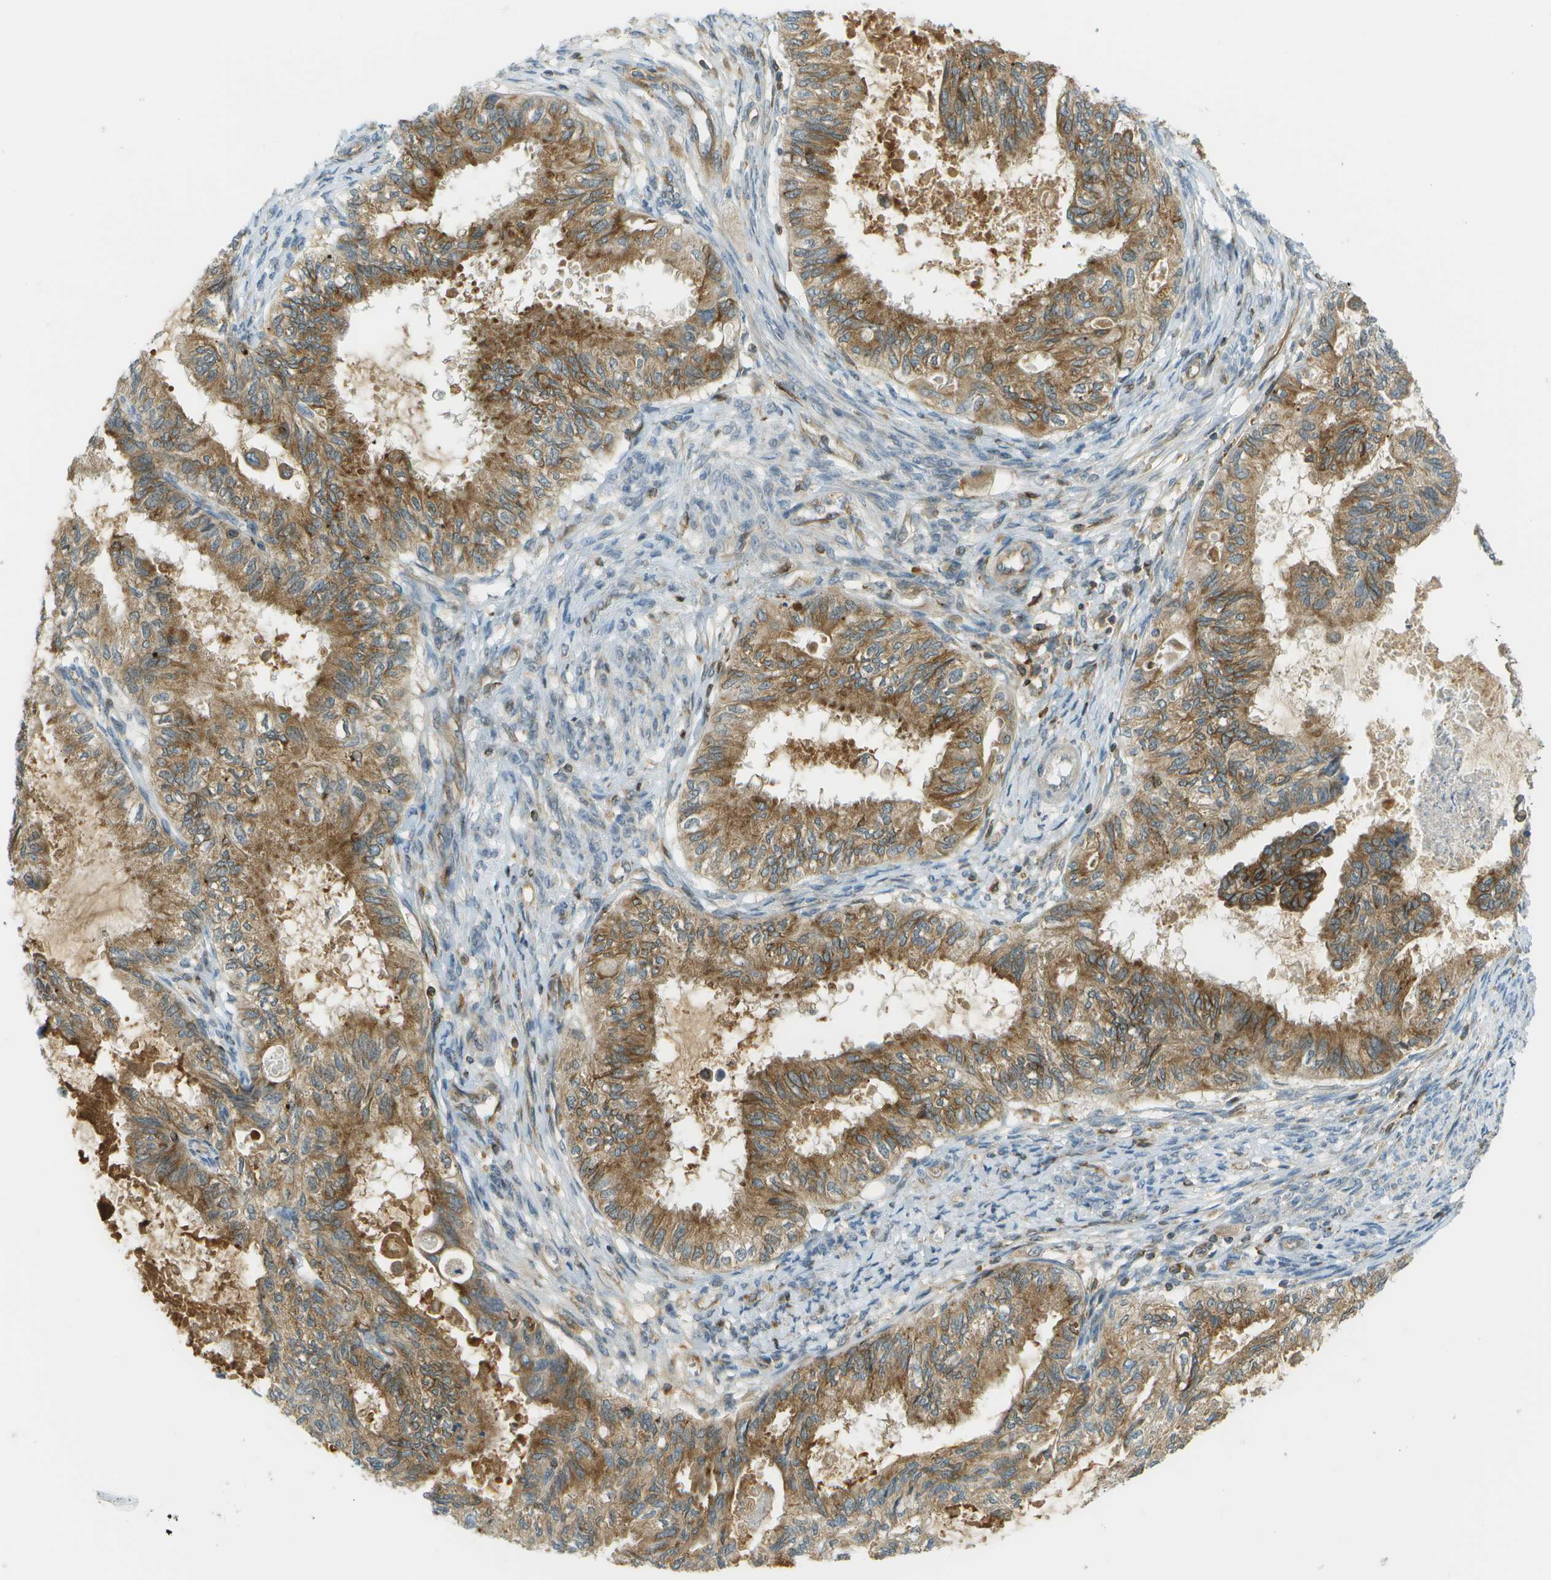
{"staining": {"intensity": "moderate", "quantity": ">75%", "location": "cytoplasmic/membranous"}, "tissue": "cervical cancer", "cell_type": "Tumor cells", "image_type": "cancer", "snomed": [{"axis": "morphology", "description": "Normal tissue, NOS"}, {"axis": "morphology", "description": "Adenocarcinoma, NOS"}, {"axis": "topography", "description": "Cervix"}, {"axis": "topography", "description": "Endometrium"}], "caption": "DAB (3,3'-diaminobenzidine) immunohistochemical staining of cervical cancer exhibits moderate cytoplasmic/membranous protein positivity in approximately >75% of tumor cells.", "gene": "TMTC1", "patient": {"sex": "female", "age": 86}}